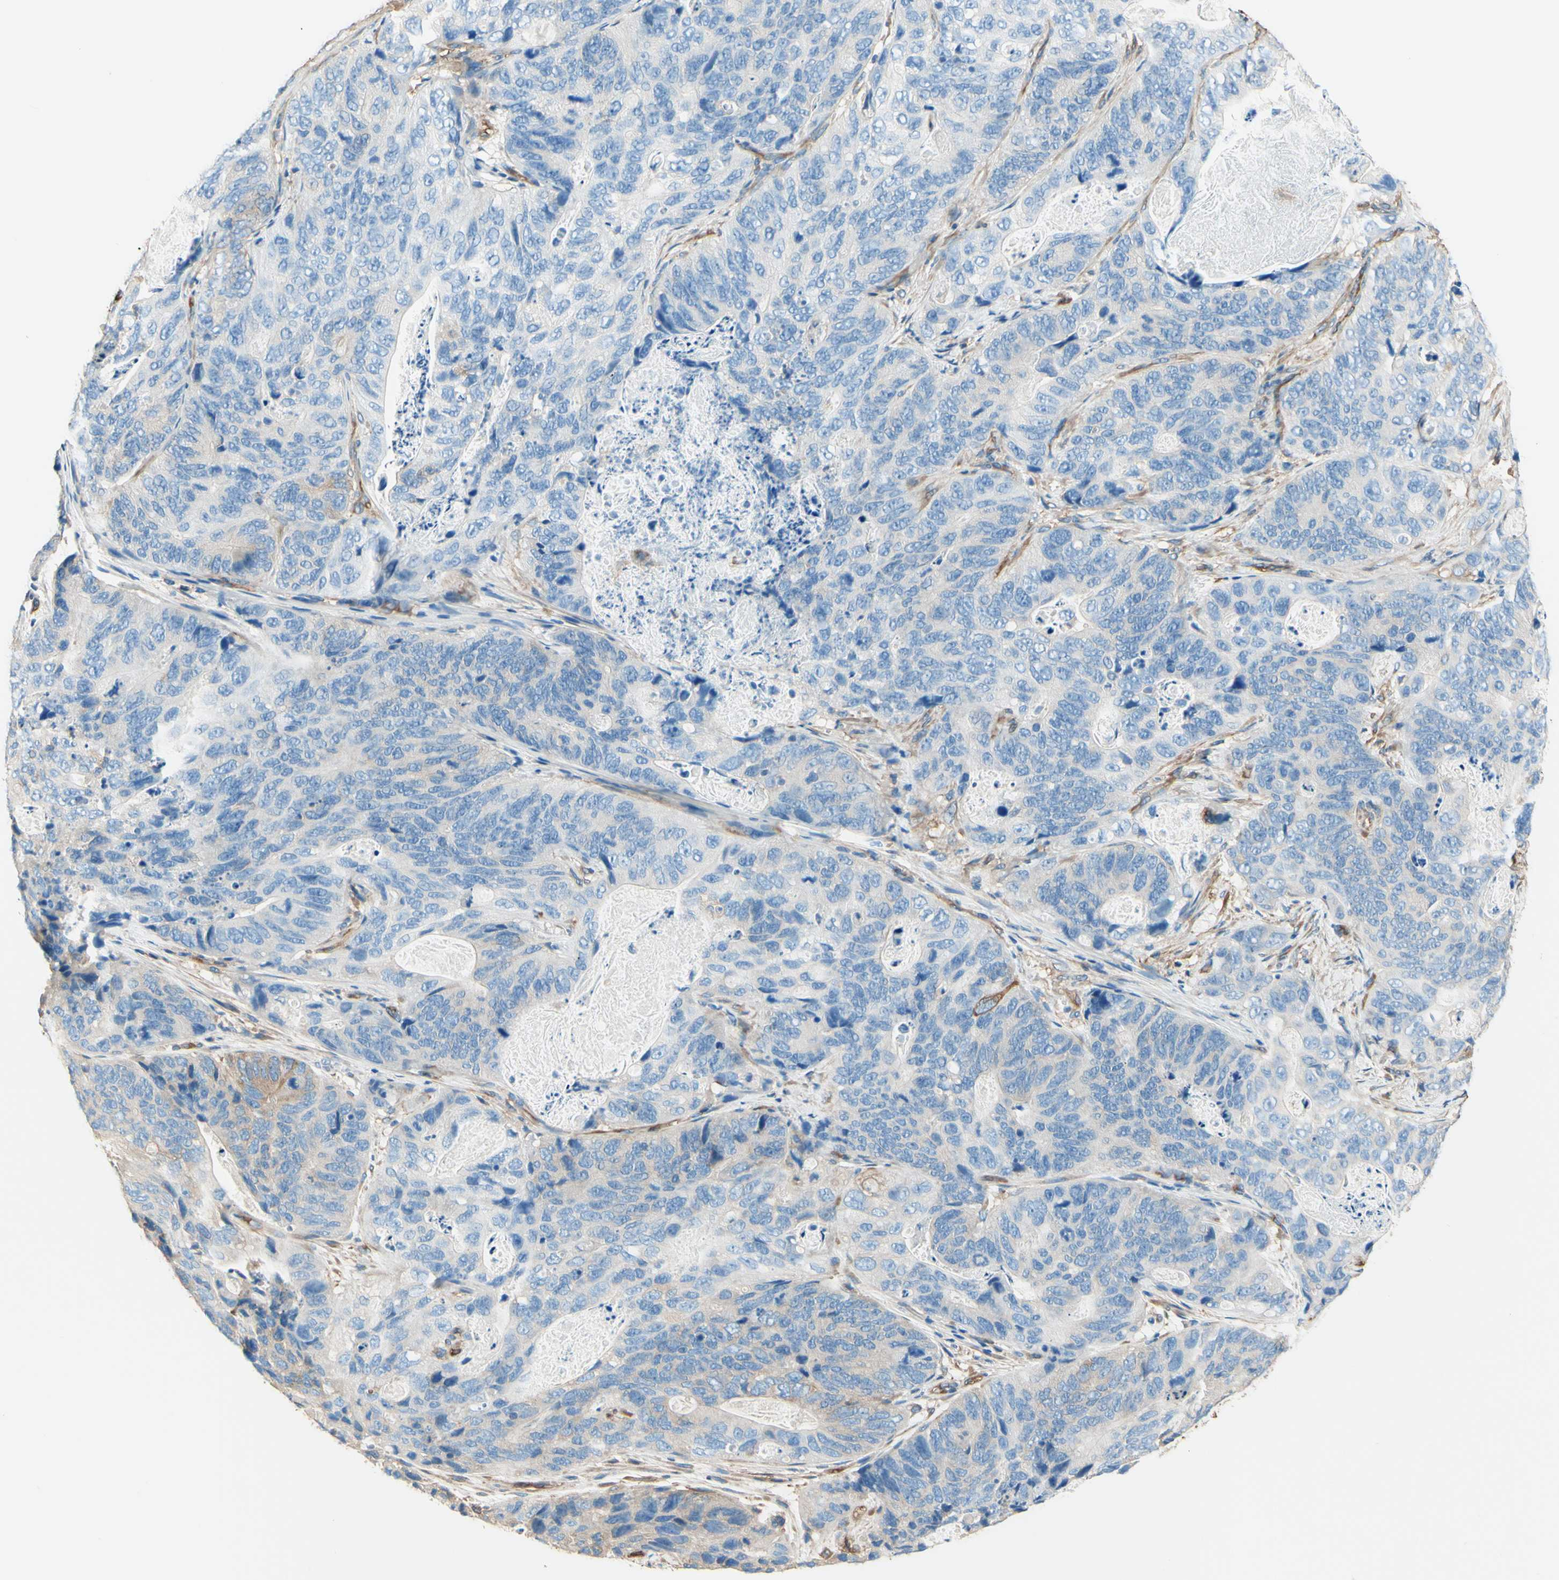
{"staining": {"intensity": "negative", "quantity": "none", "location": "none"}, "tissue": "stomach cancer", "cell_type": "Tumor cells", "image_type": "cancer", "snomed": [{"axis": "morphology", "description": "Adenocarcinoma, NOS"}, {"axis": "topography", "description": "Stomach"}], "caption": "IHC of stomach cancer (adenocarcinoma) shows no expression in tumor cells. Nuclei are stained in blue.", "gene": "DPYSL3", "patient": {"sex": "female", "age": 89}}